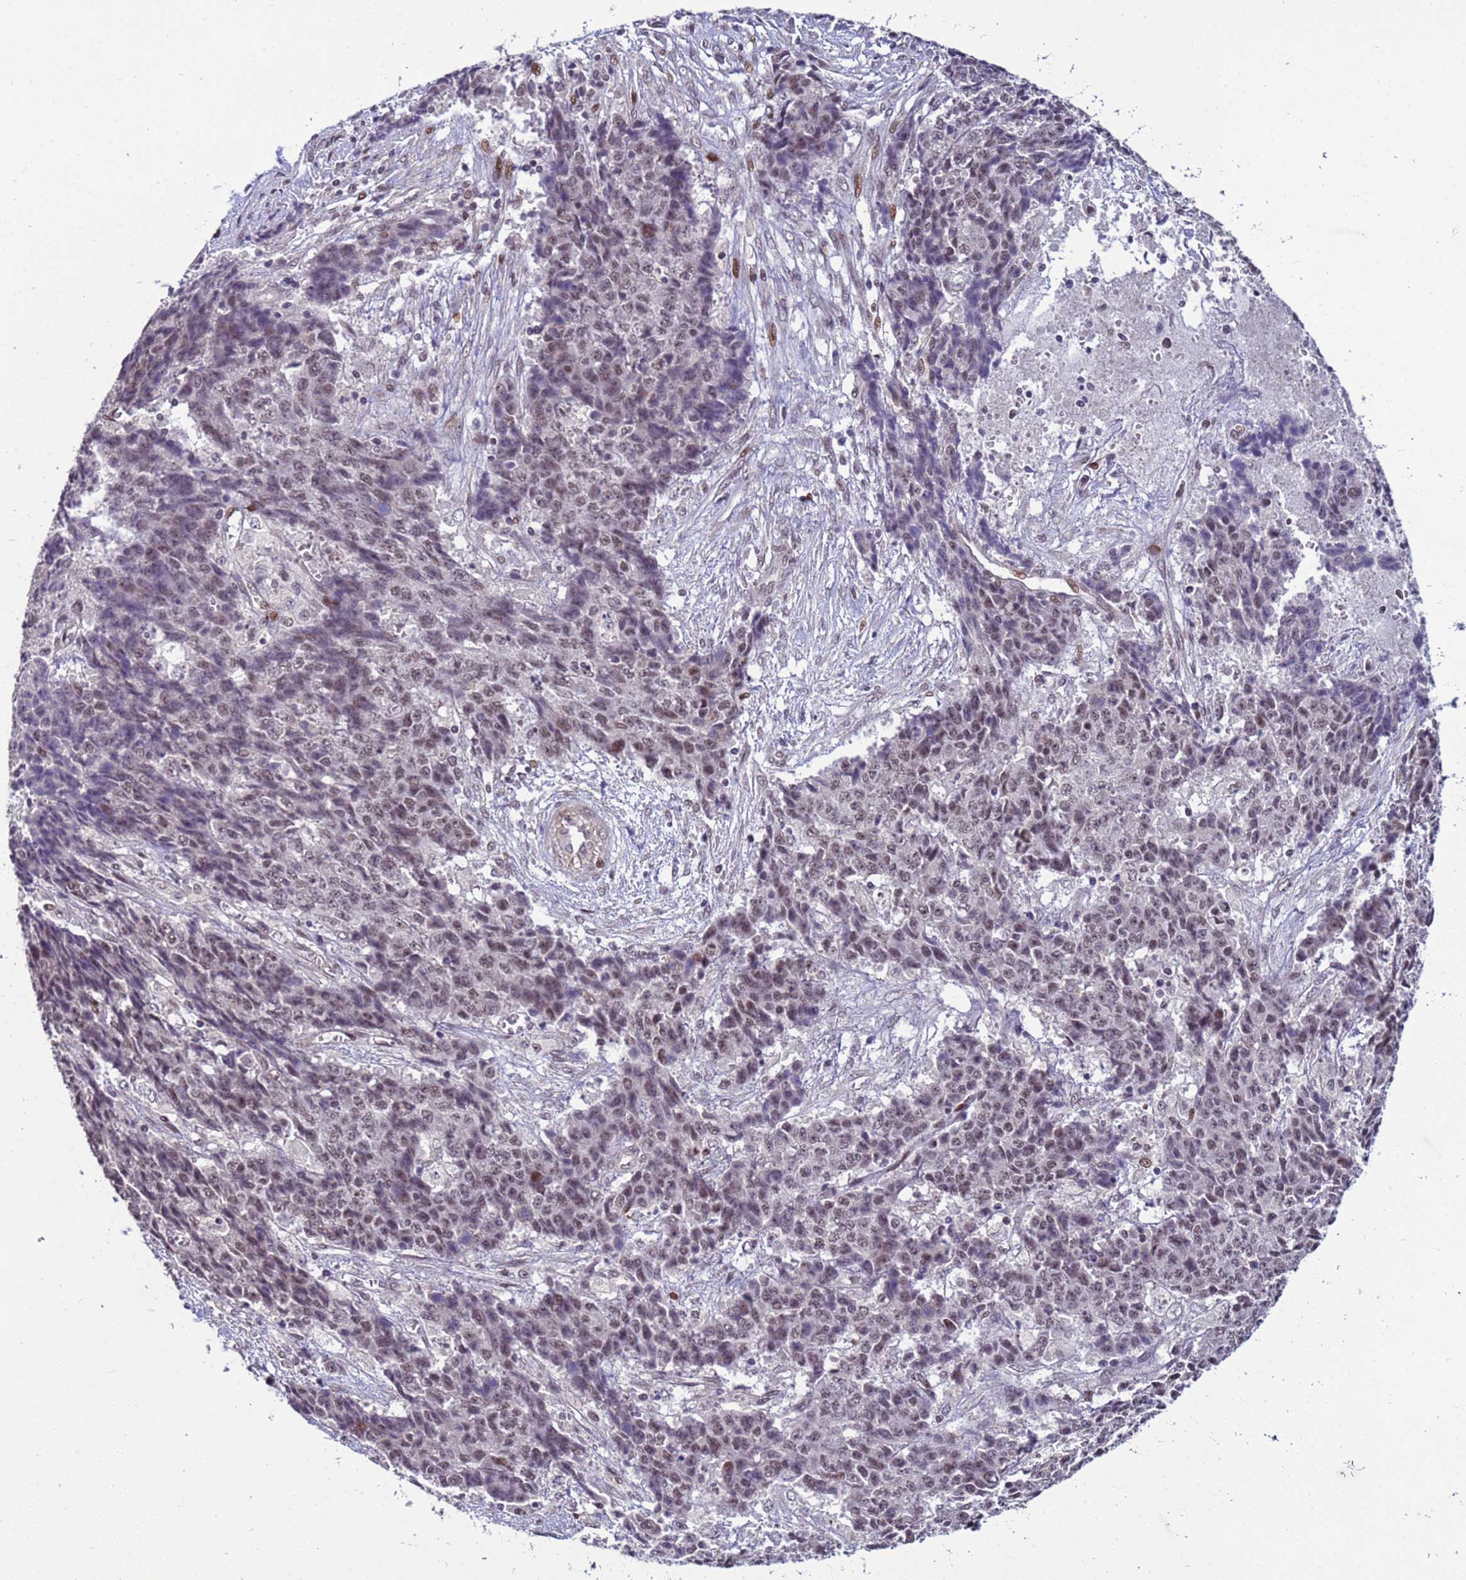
{"staining": {"intensity": "weak", "quantity": "25%-75%", "location": "nuclear"}, "tissue": "ovarian cancer", "cell_type": "Tumor cells", "image_type": "cancer", "snomed": [{"axis": "morphology", "description": "Carcinoma, endometroid"}, {"axis": "topography", "description": "Ovary"}], "caption": "Weak nuclear protein expression is appreciated in about 25%-75% of tumor cells in ovarian endometroid carcinoma. (IHC, brightfield microscopy, high magnification).", "gene": "SHC3", "patient": {"sex": "female", "age": 42}}